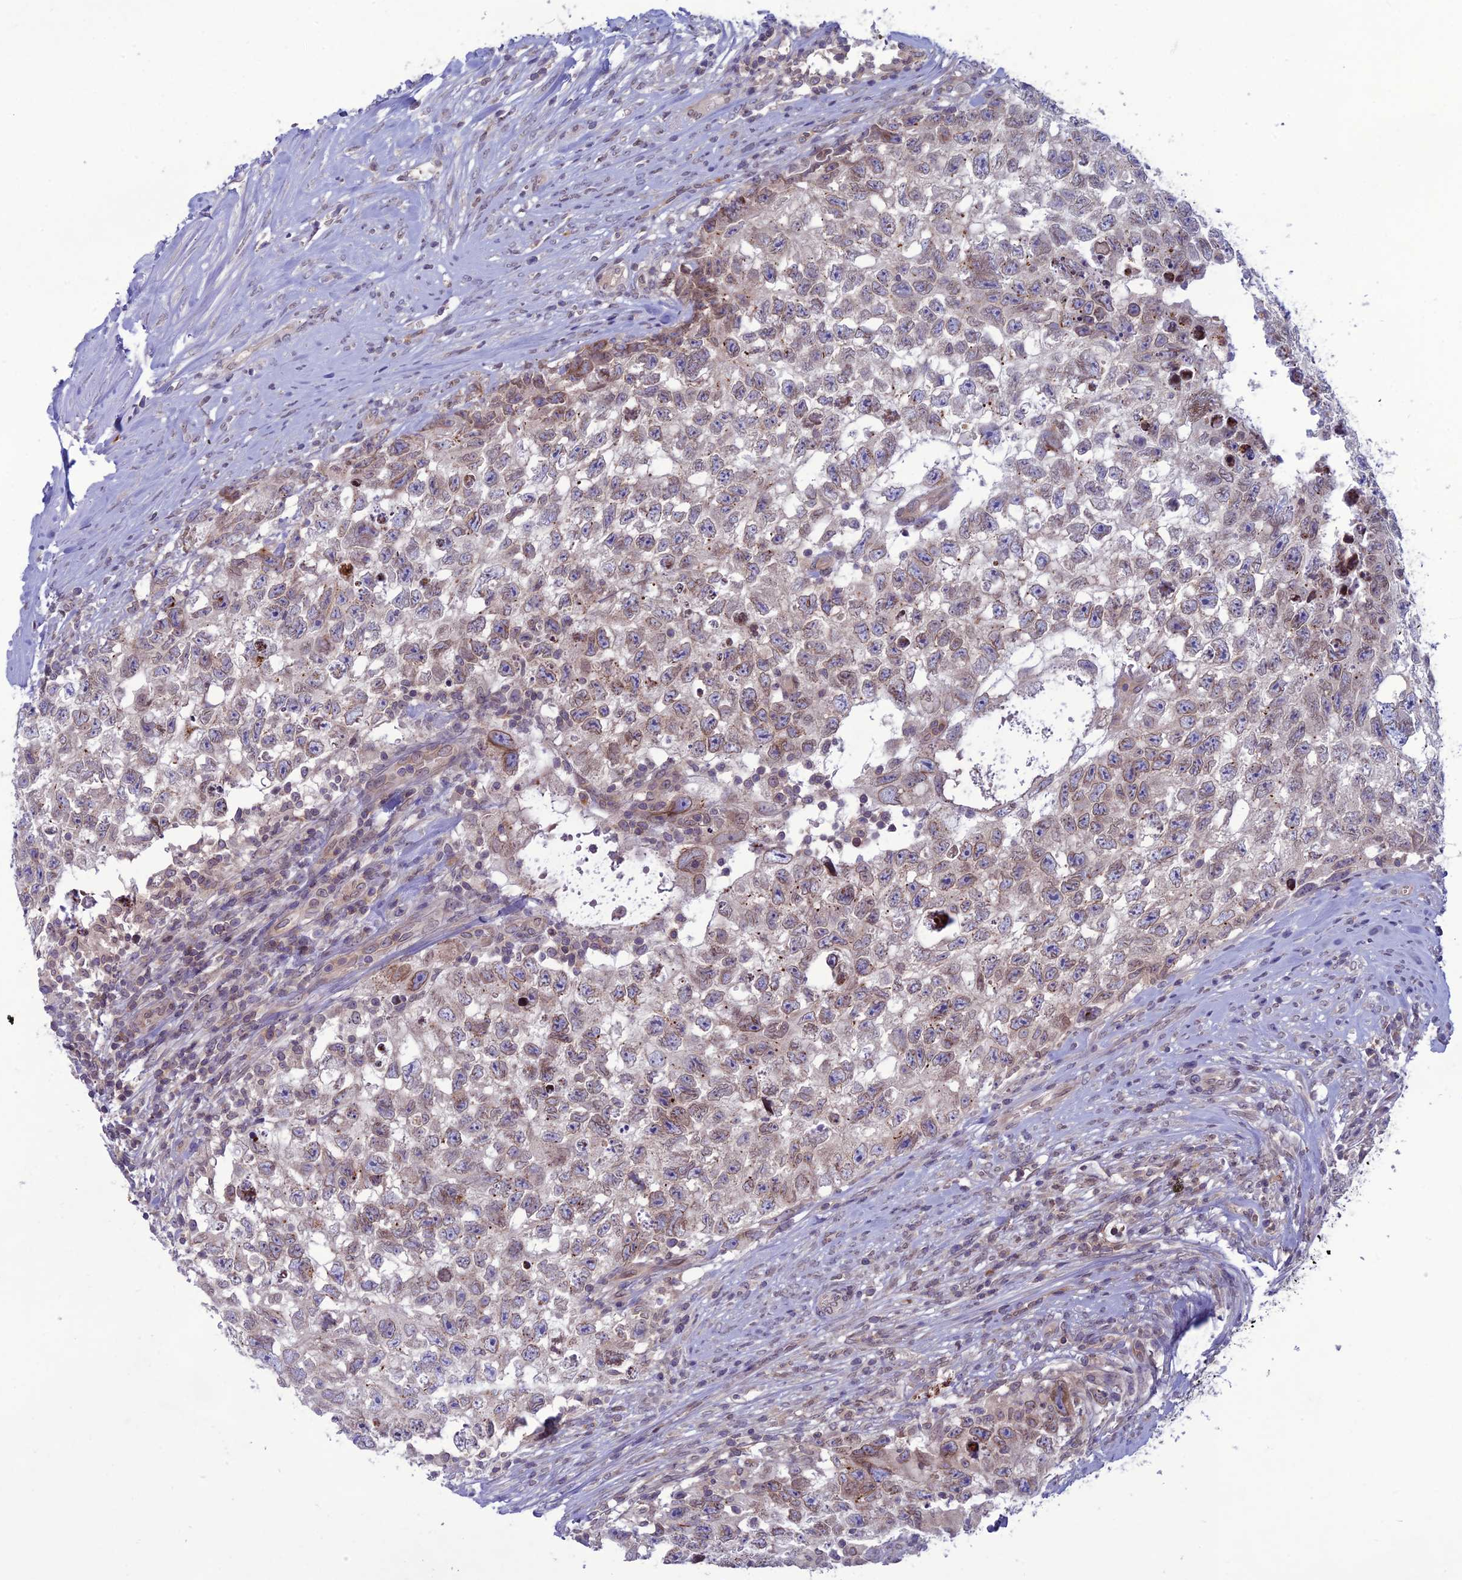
{"staining": {"intensity": "moderate", "quantity": "<25%", "location": "cytoplasmic/membranous,nuclear"}, "tissue": "testis cancer", "cell_type": "Tumor cells", "image_type": "cancer", "snomed": [{"axis": "morphology", "description": "Seminoma, NOS"}, {"axis": "morphology", "description": "Carcinoma, Embryonal, NOS"}, {"axis": "topography", "description": "Testis"}], "caption": "Immunohistochemical staining of testis cancer demonstrates moderate cytoplasmic/membranous and nuclear protein expression in approximately <25% of tumor cells. The protein of interest is stained brown, and the nuclei are stained in blue (DAB (3,3'-diaminobenzidine) IHC with brightfield microscopy, high magnification).", "gene": "WDR46", "patient": {"sex": "male", "age": 29}}